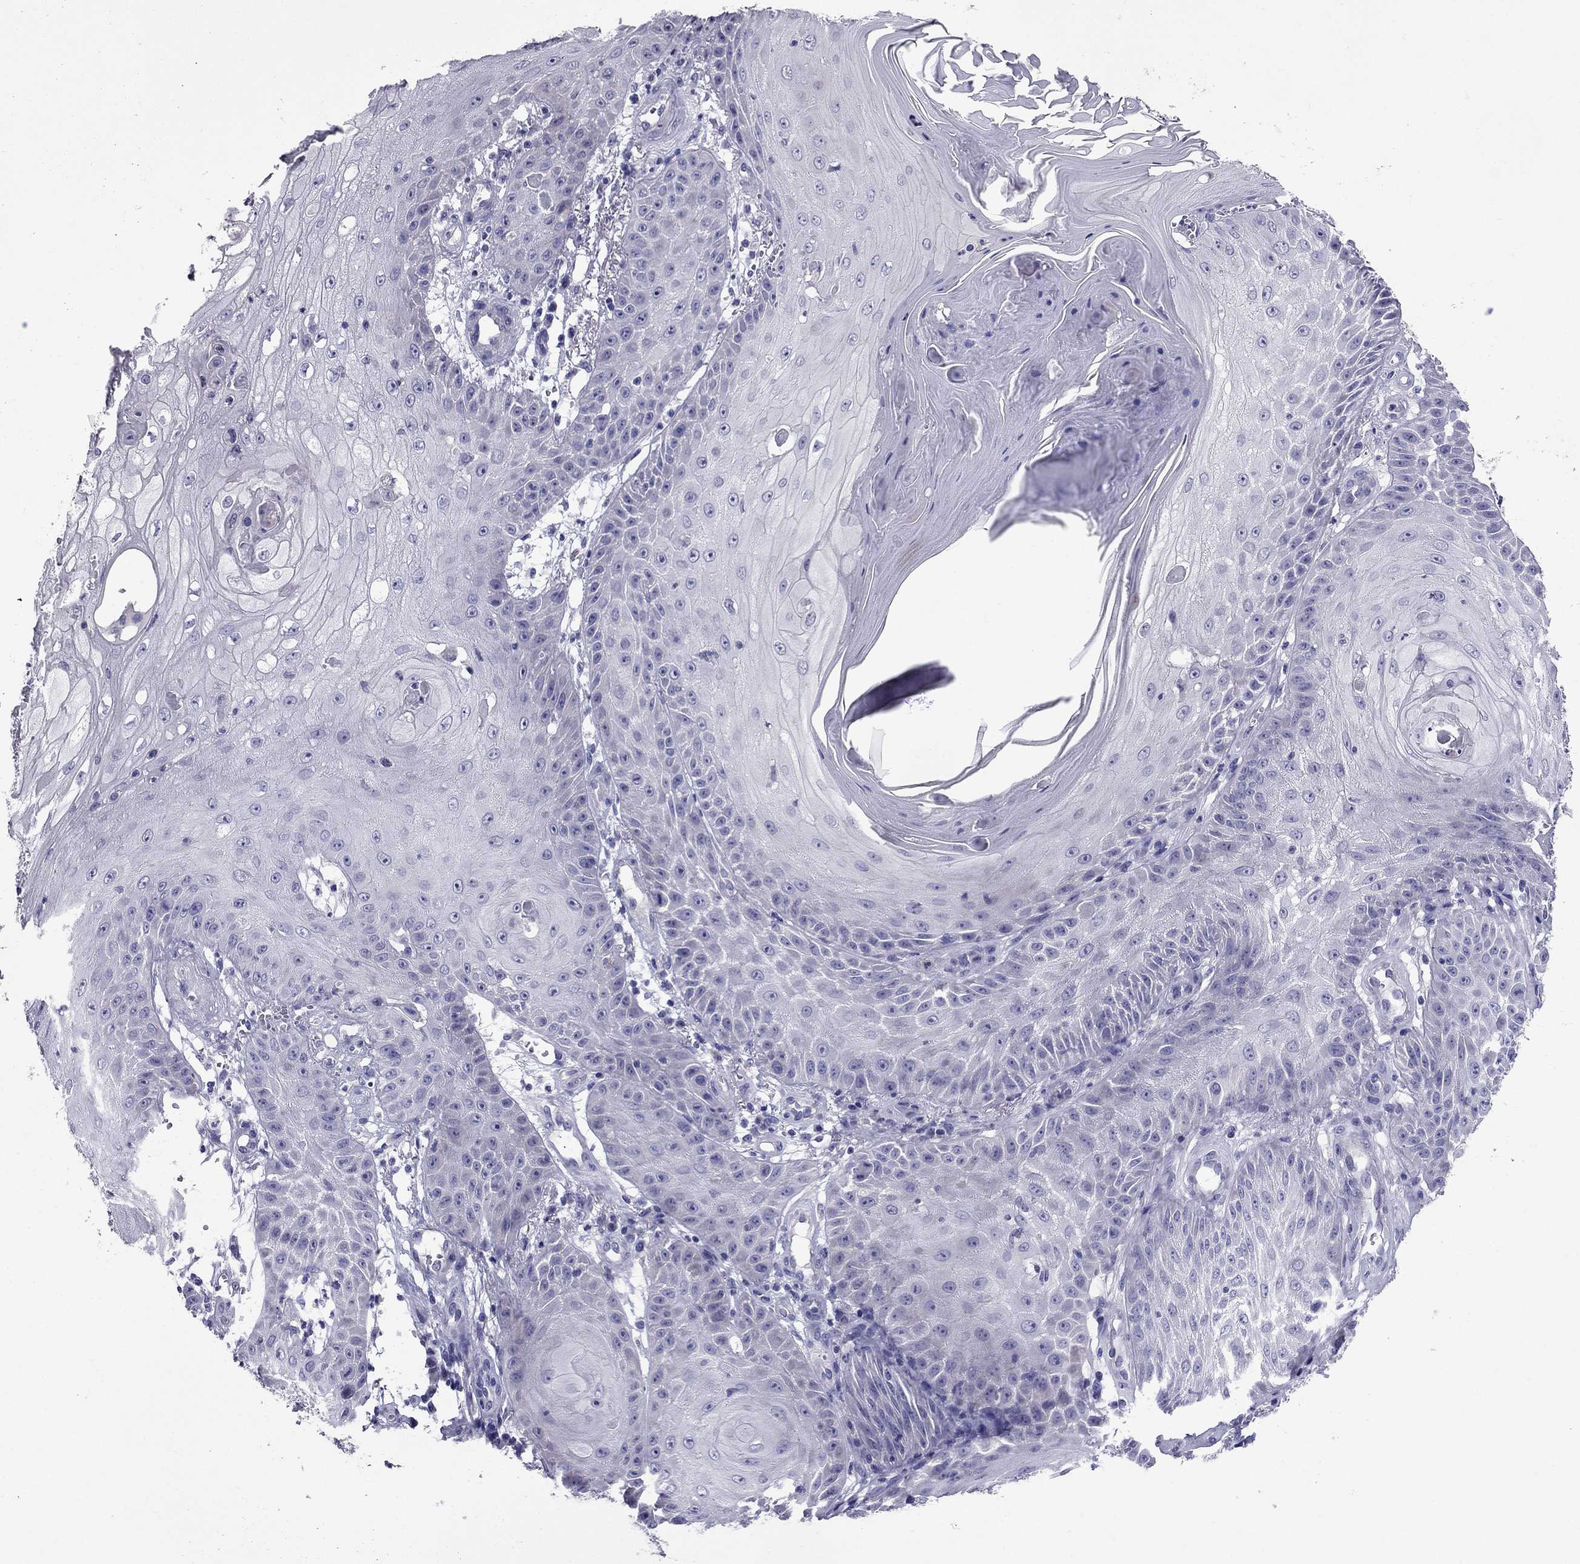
{"staining": {"intensity": "negative", "quantity": "none", "location": "none"}, "tissue": "skin cancer", "cell_type": "Tumor cells", "image_type": "cancer", "snomed": [{"axis": "morphology", "description": "Squamous cell carcinoma, NOS"}, {"axis": "topography", "description": "Skin"}], "caption": "Tumor cells are negative for protein expression in human skin cancer.", "gene": "OXCT2", "patient": {"sex": "male", "age": 70}}